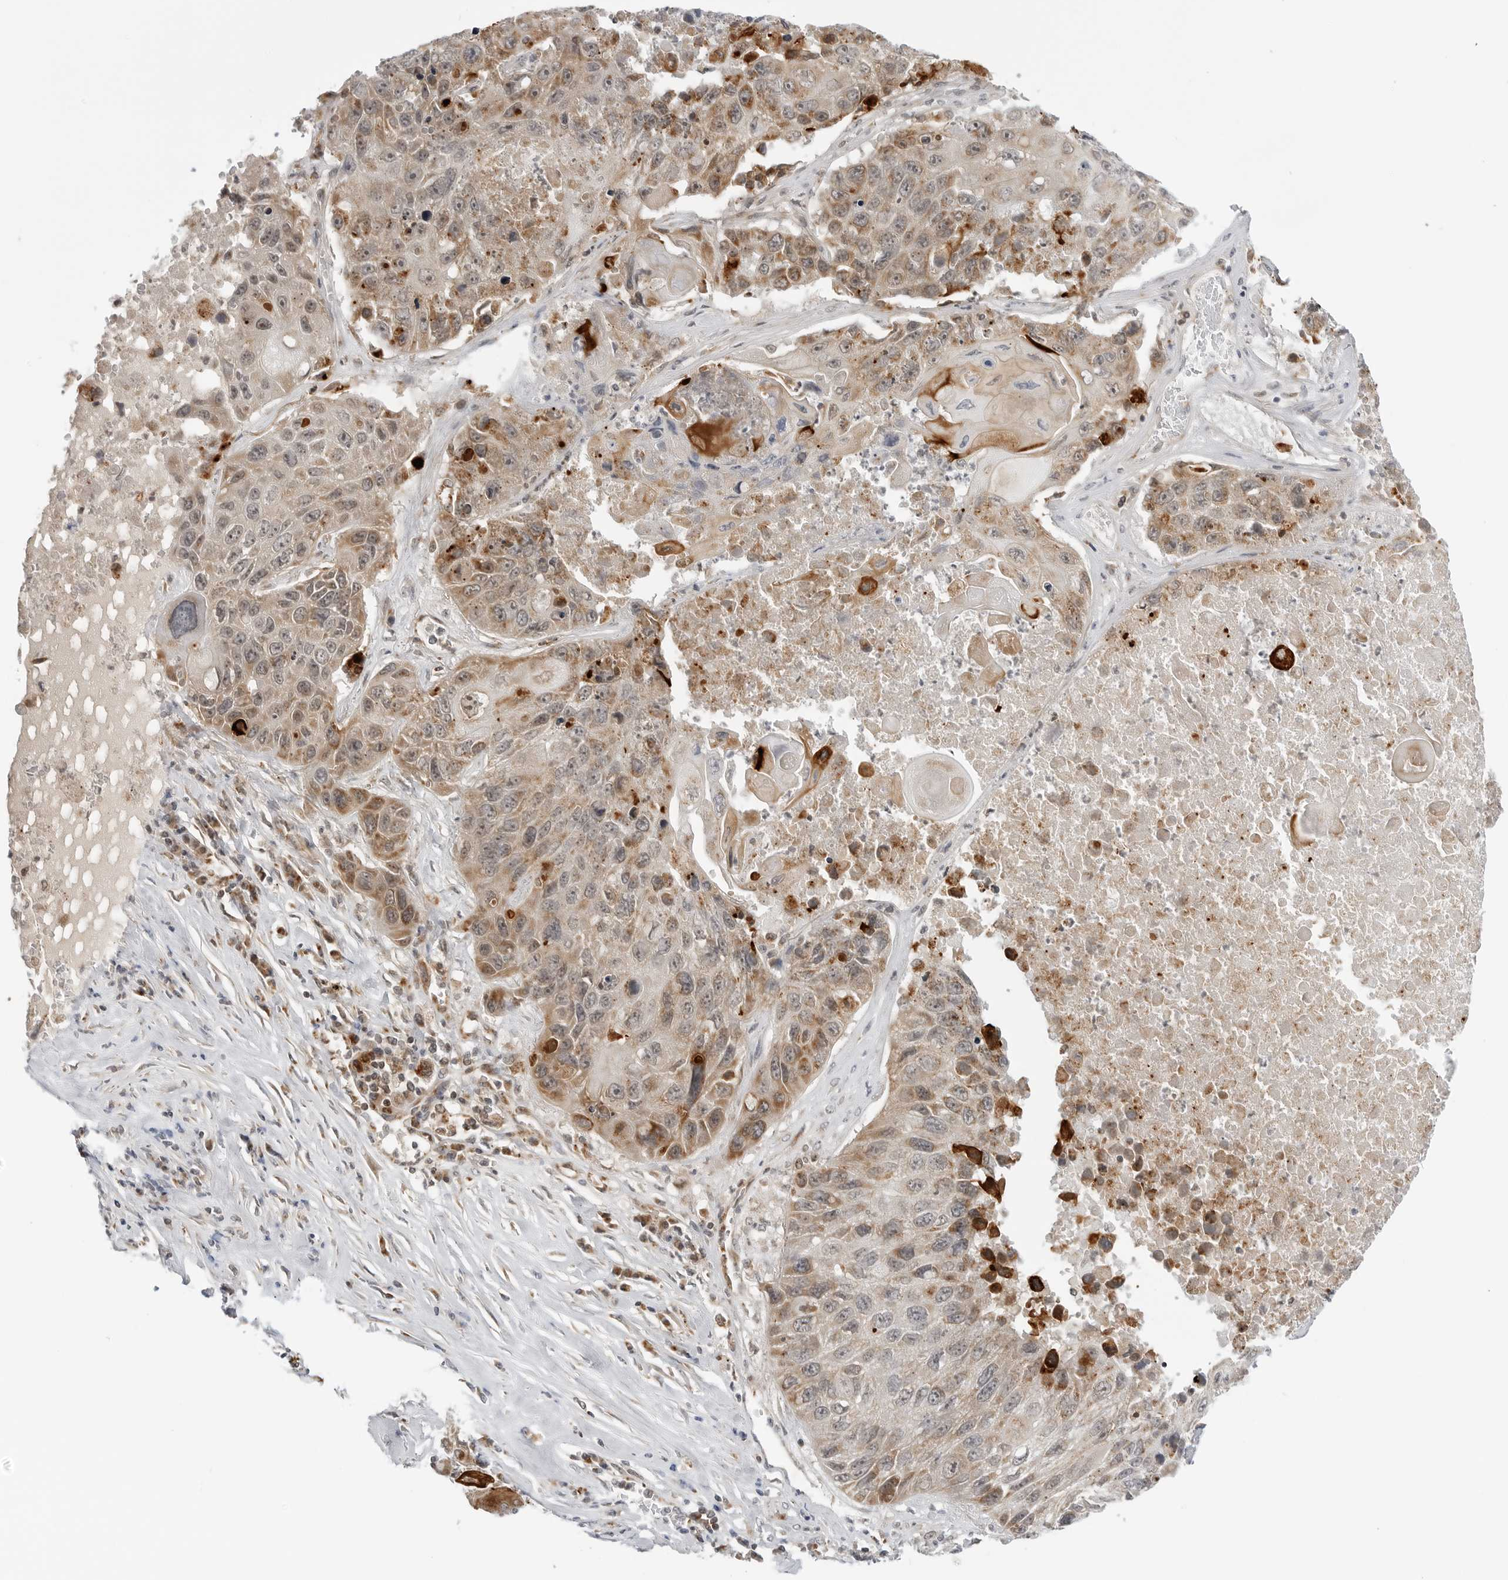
{"staining": {"intensity": "moderate", "quantity": "<25%", "location": "cytoplasmic/membranous,nuclear"}, "tissue": "lung cancer", "cell_type": "Tumor cells", "image_type": "cancer", "snomed": [{"axis": "morphology", "description": "Squamous cell carcinoma, NOS"}, {"axis": "topography", "description": "Lung"}], "caption": "About <25% of tumor cells in lung cancer reveal moderate cytoplasmic/membranous and nuclear protein positivity as visualized by brown immunohistochemical staining.", "gene": "PEX2", "patient": {"sex": "male", "age": 61}}